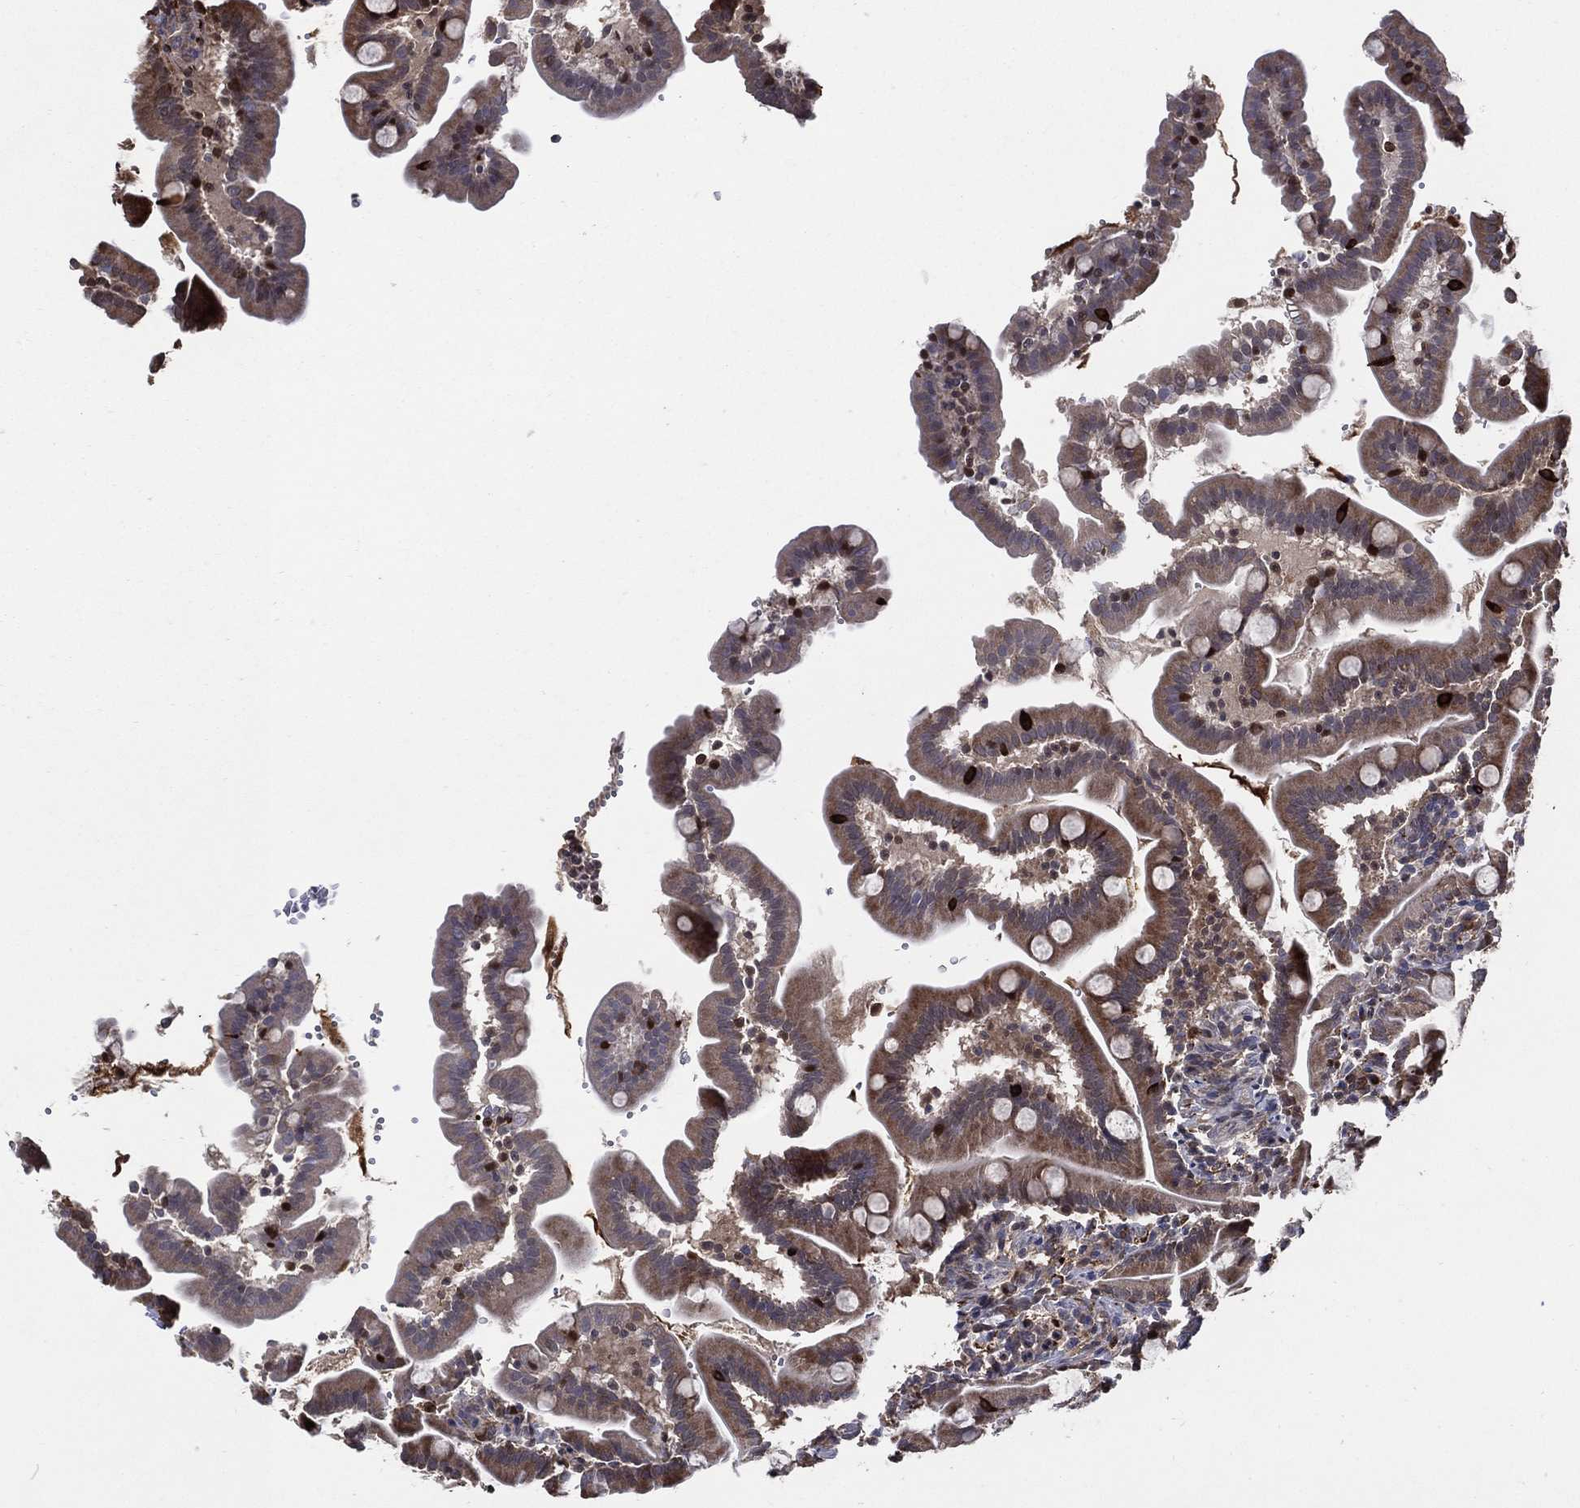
{"staining": {"intensity": "strong", "quantity": "<25%", "location": "cytoplasmic/membranous"}, "tissue": "small intestine", "cell_type": "Glandular cells", "image_type": "normal", "snomed": [{"axis": "morphology", "description": "Normal tissue, NOS"}, {"axis": "topography", "description": "Small intestine"}], "caption": "Strong cytoplasmic/membranous staining is identified in approximately <25% of glandular cells in unremarkable small intestine. The staining was performed using DAB (3,3'-diaminobenzidine) to visualize the protein expression in brown, while the nuclei were stained in blue with hematoxylin (Magnification: 20x).", "gene": "ARHGAP11A", "patient": {"sex": "female", "age": 44}}